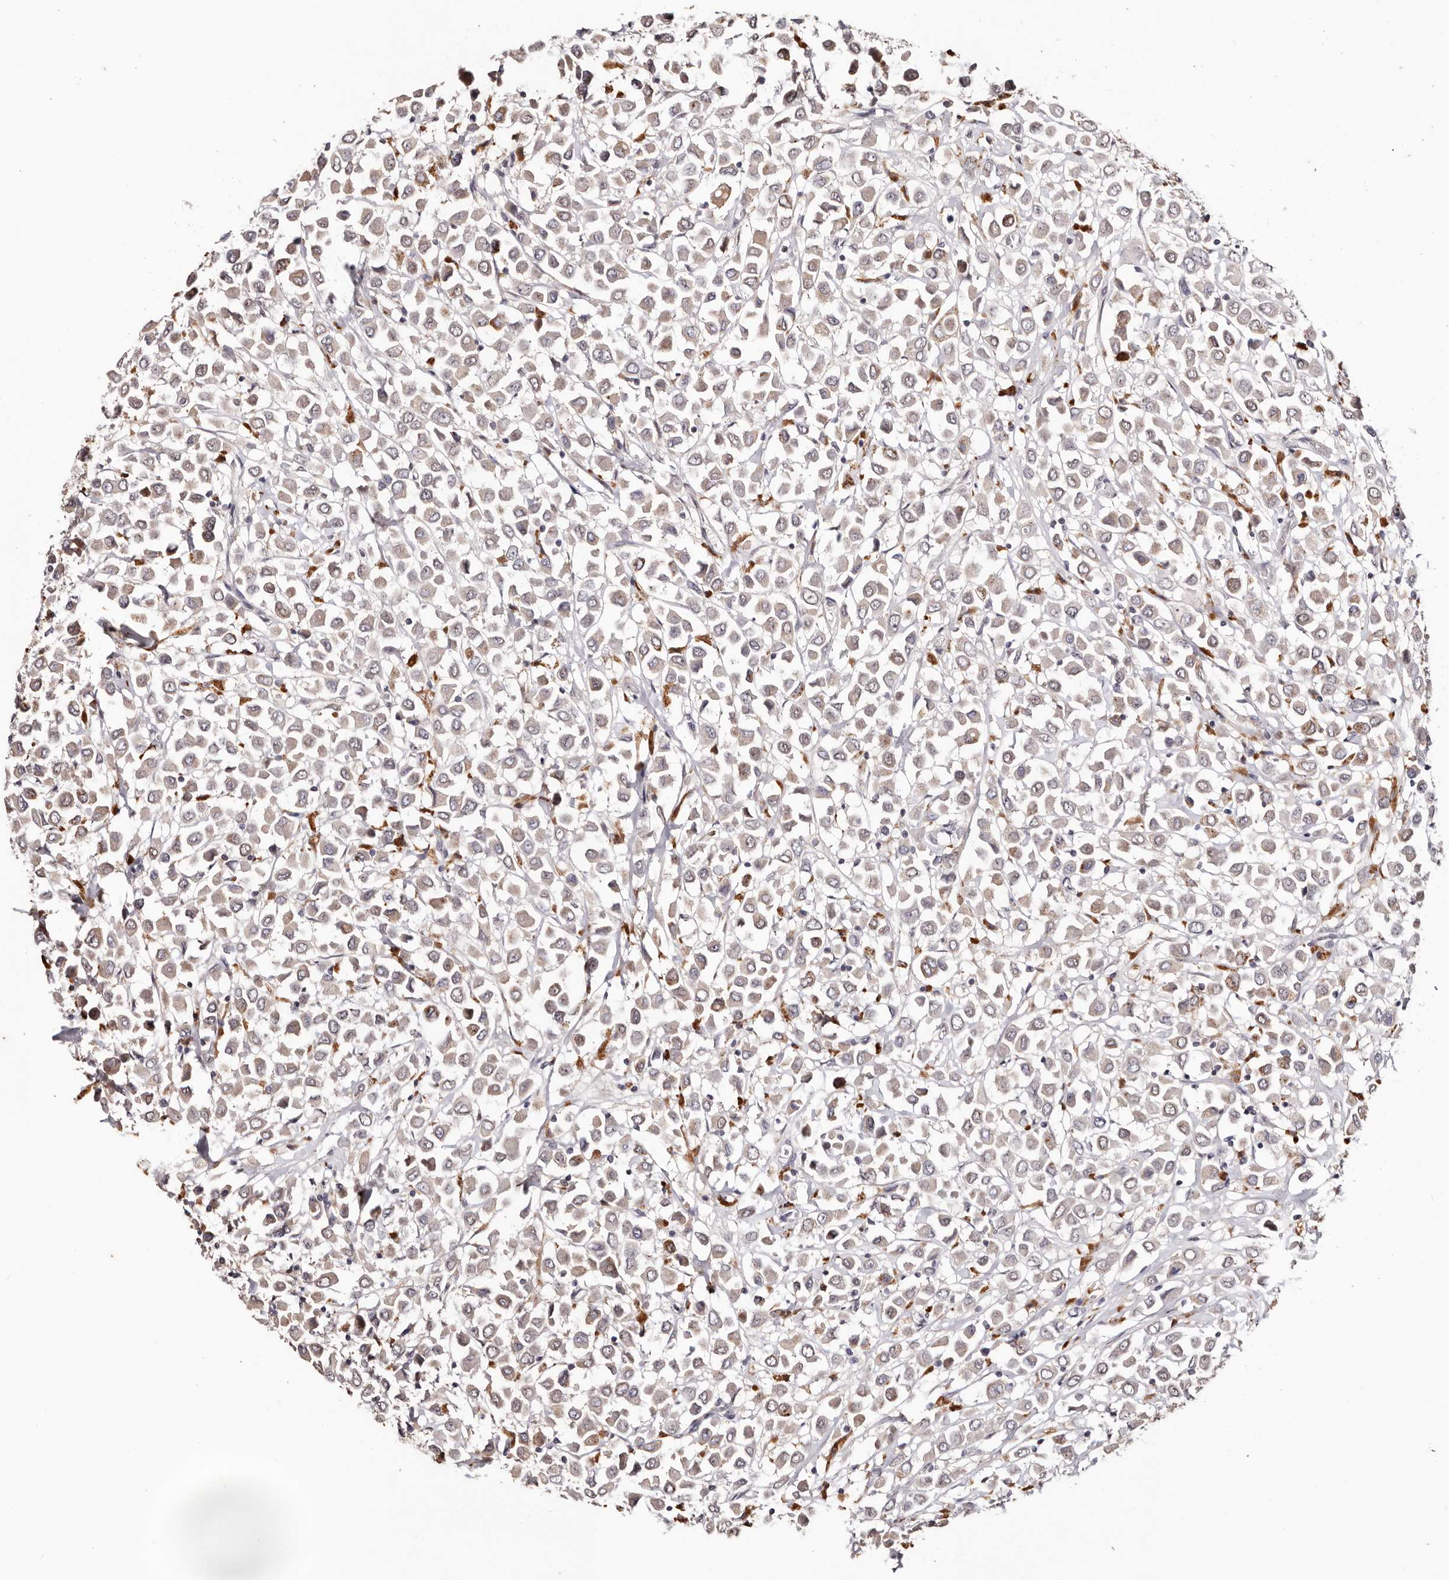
{"staining": {"intensity": "weak", "quantity": ">75%", "location": "cytoplasmic/membranous"}, "tissue": "breast cancer", "cell_type": "Tumor cells", "image_type": "cancer", "snomed": [{"axis": "morphology", "description": "Duct carcinoma"}, {"axis": "topography", "description": "Breast"}], "caption": "Breast intraductal carcinoma tissue demonstrates weak cytoplasmic/membranous staining in approximately >75% of tumor cells, visualized by immunohistochemistry.", "gene": "TYW3", "patient": {"sex": "female", "age": 61}}